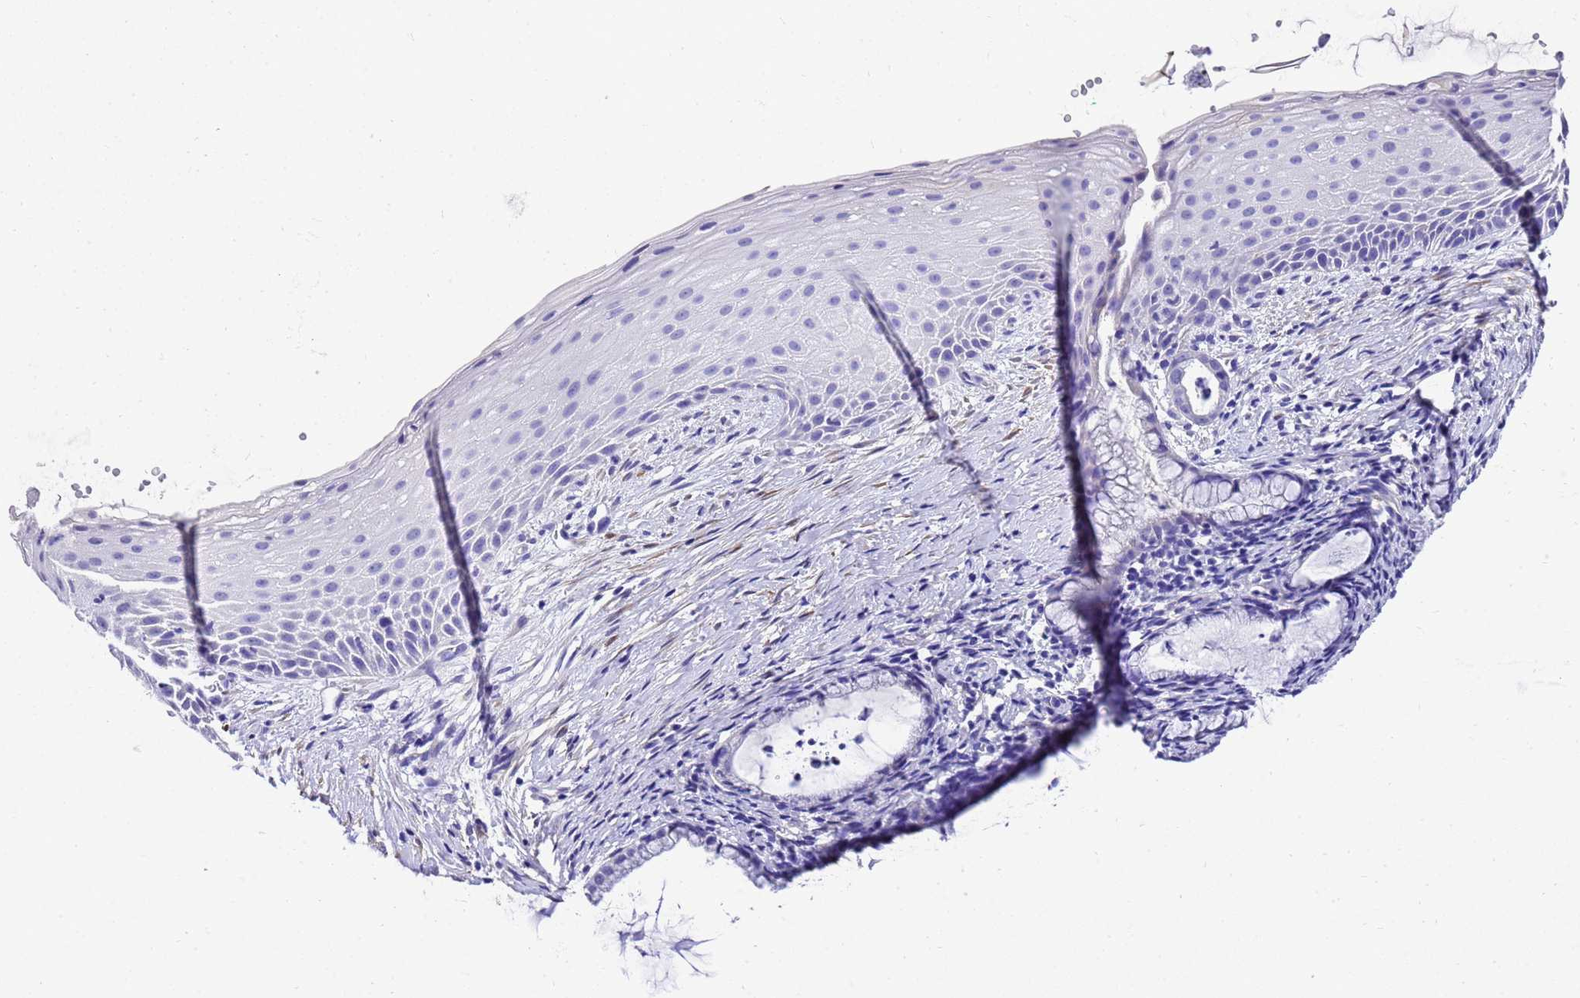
{"staining": {"intensity": "negative", "quantity": "none", "location": "none"}, "tissue": "cervix", "cell_type": "Glandular cells", "image_type": "normal", "snomed": [{"axis": "morphology", "description": "Normal tissue, NOS"}, {"axis": "topography", "description": "Cervix"}], "caption": "High magnification brightfield microscopy of benign cervix stained with DAB (brown) and counterstained with hematoxylin (blue): glandular cells show no significant staining.", "gene": "HSPB6", "patient": {"sex": "female", "age": 36}}